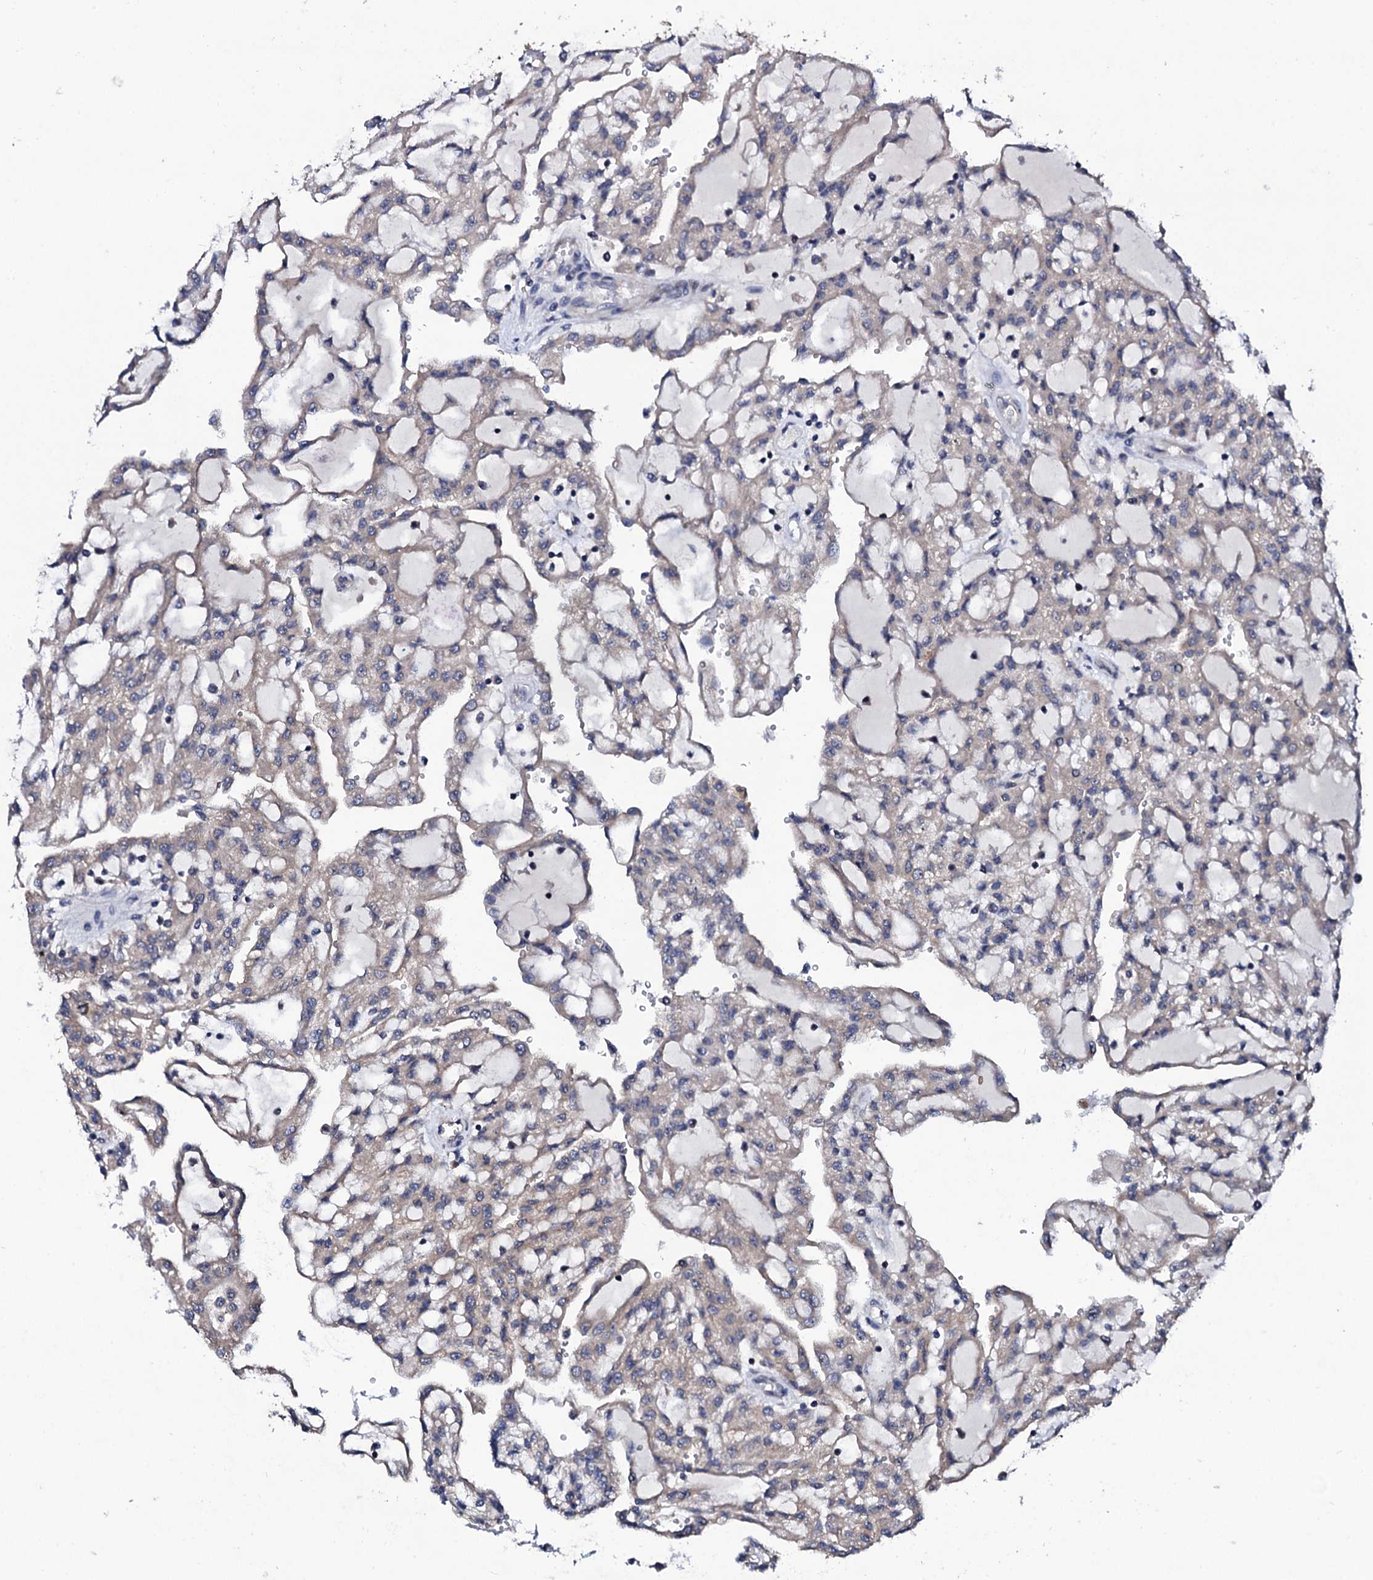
{"staining": {"intensity": "weak", "quantity": "<25%", "location": "cytoplasmic/membranous"}, "tissue": "renal cancer", "cell_type": "Tumor cells", "image_type": "cancer", "snomed": [{"axis": "morphology", "description": "Adenocarcinoma, NOS"}, {"axis": "topography", "description": "Kidney"}], "caption": "Renal cancer (adenocarcinoma) was stained to show a protein in brown. There is no significant positivity in tumor cells.", "gene": "IP6K1", "patient": {"sex": "male", "age": 63}}